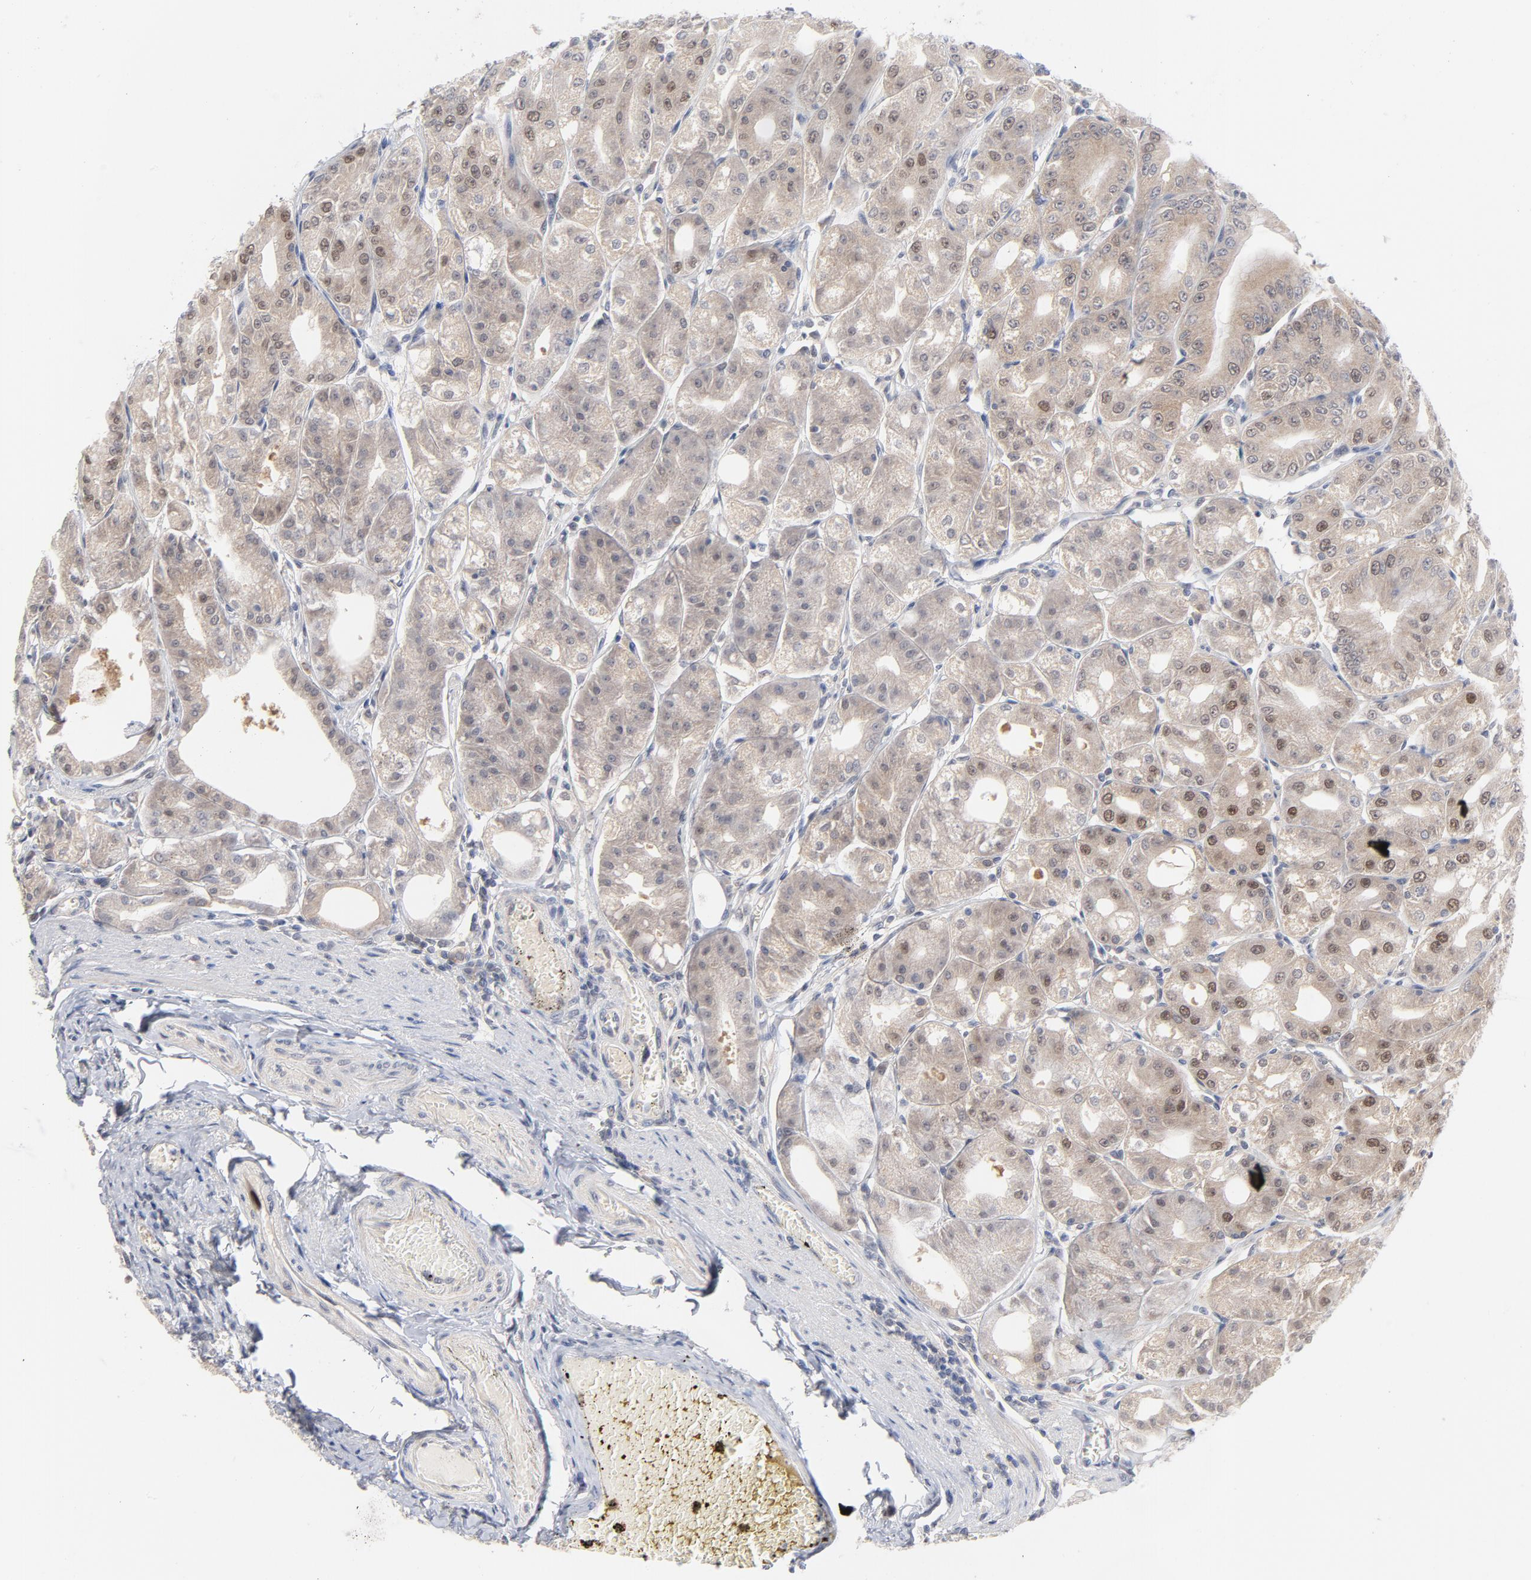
{"staining": {"intensity": "weak", "quantity": "<25%", "location": "cytoplasmic/membranous,nuclear"}, "tissue": "stomach", "cell_type": "Glandular cells", "image_type": "normal", "snomed": [{"axis": "morphology", "description": "Normal tissue, NOS"}, {"axis": "topography", "description": "Stomach, lower"}], "caption": "An immunohistochemistry micrograph of normal stomach is shown. There is no staining in glandular cells of stomach. The staining was performed using DAB to visualize the protein expression in brown, while the nuclei were stained in blue with hematoxylin (Magnification: 20x).", "gene": "UBL4A", "patient": {"sex": "male", "age": 71}}